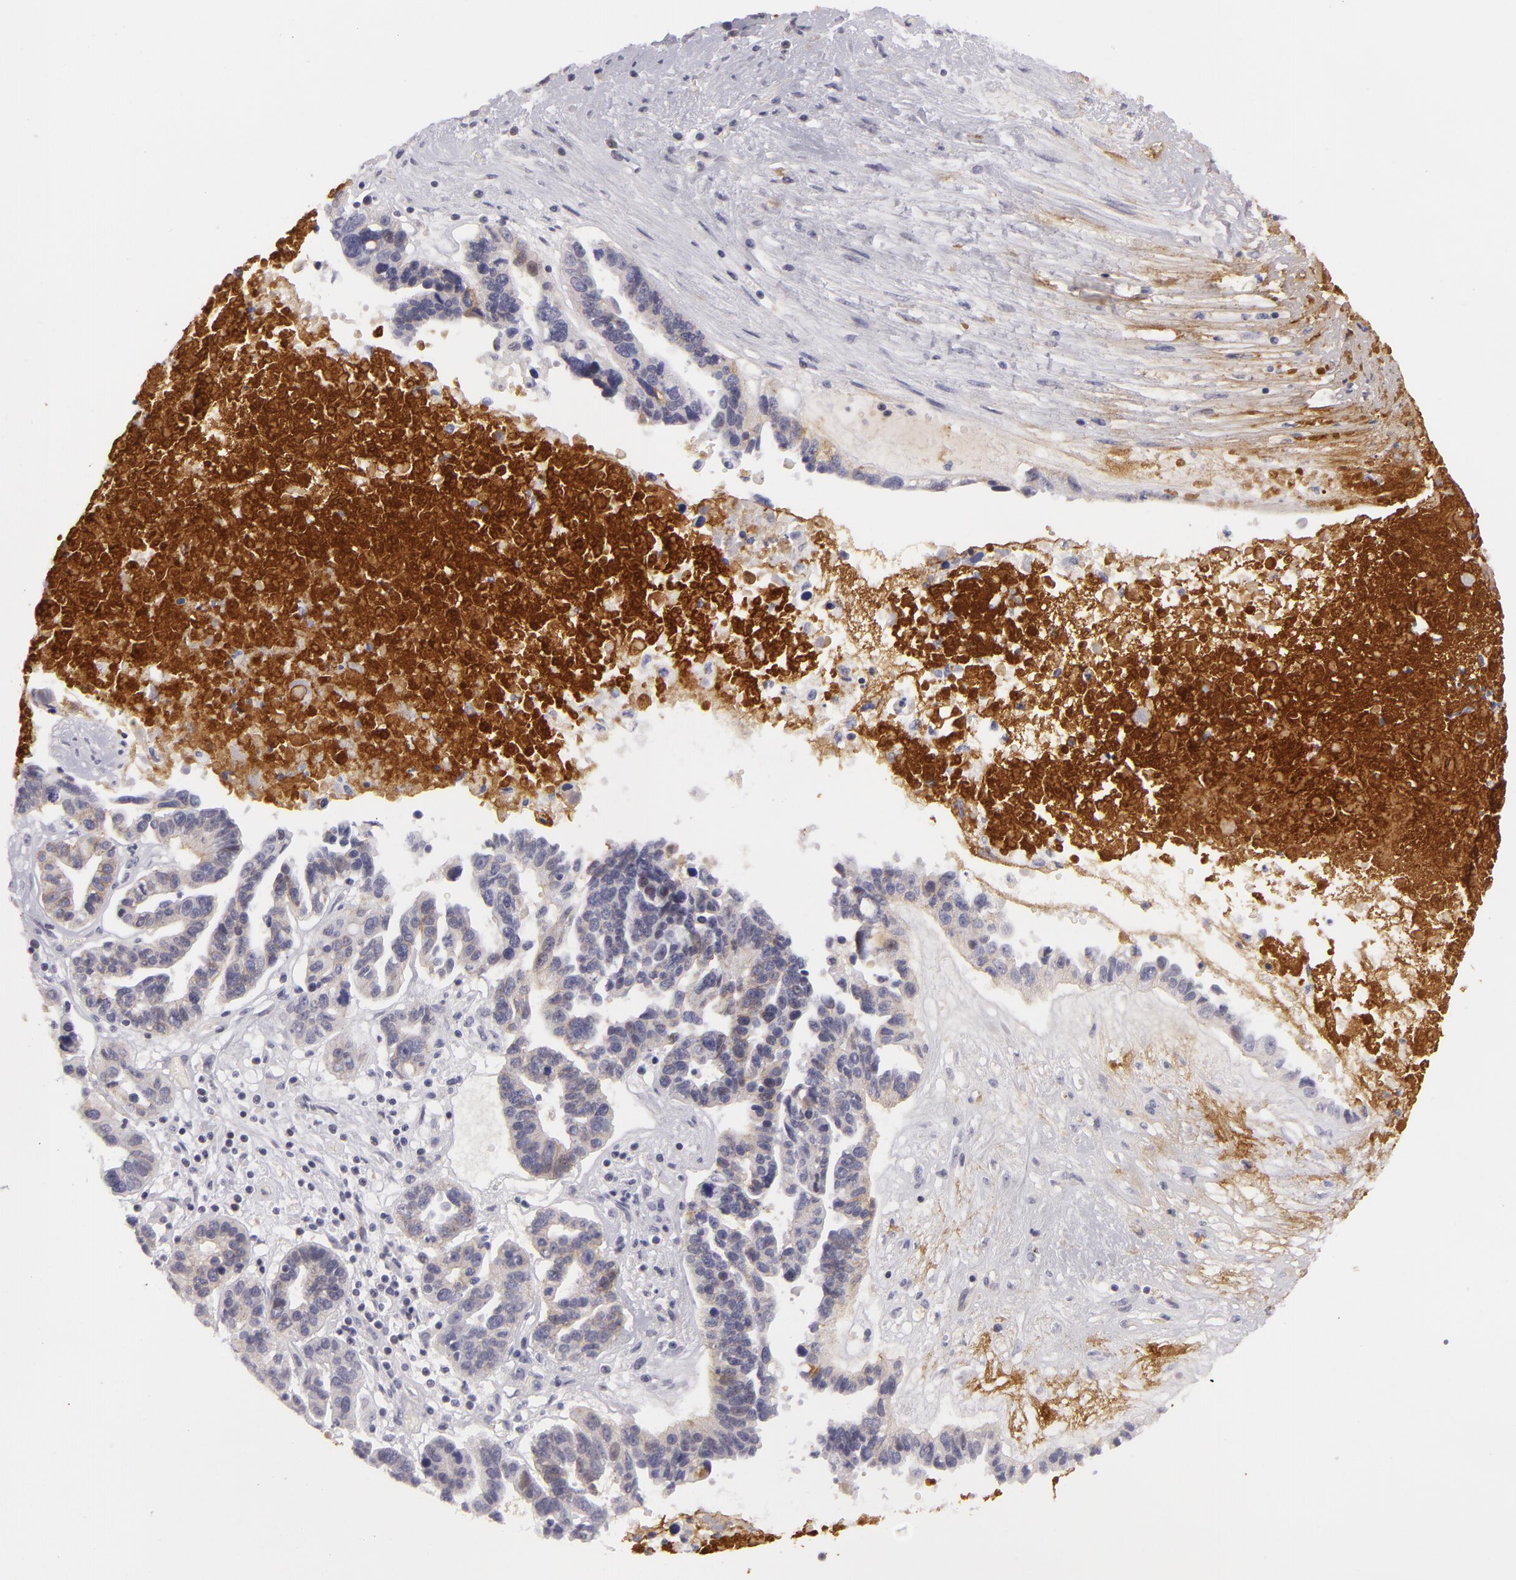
{"staining": {"intensity": "negative", "quantity": "none", "location": "none"}, "tissue": "ovarian cancer", "cell_type": "Tumor cells", "image_type": "cancer", "snomed": [{"axis": "morphology", "description": "Carcinoma, endometroid"}, {"axis": "morphology", "description": "Cystadenocarcinoma, serous, NOS"}, {"axis": "topography", "description": "Ovary"}], "caption": "Endometroid carcinoma (ovarian) stained for a protein using IHC reveals no expression tumor cells.", "gene": "CTNNB1", "patient": {"sex": "female", "age": 45}}